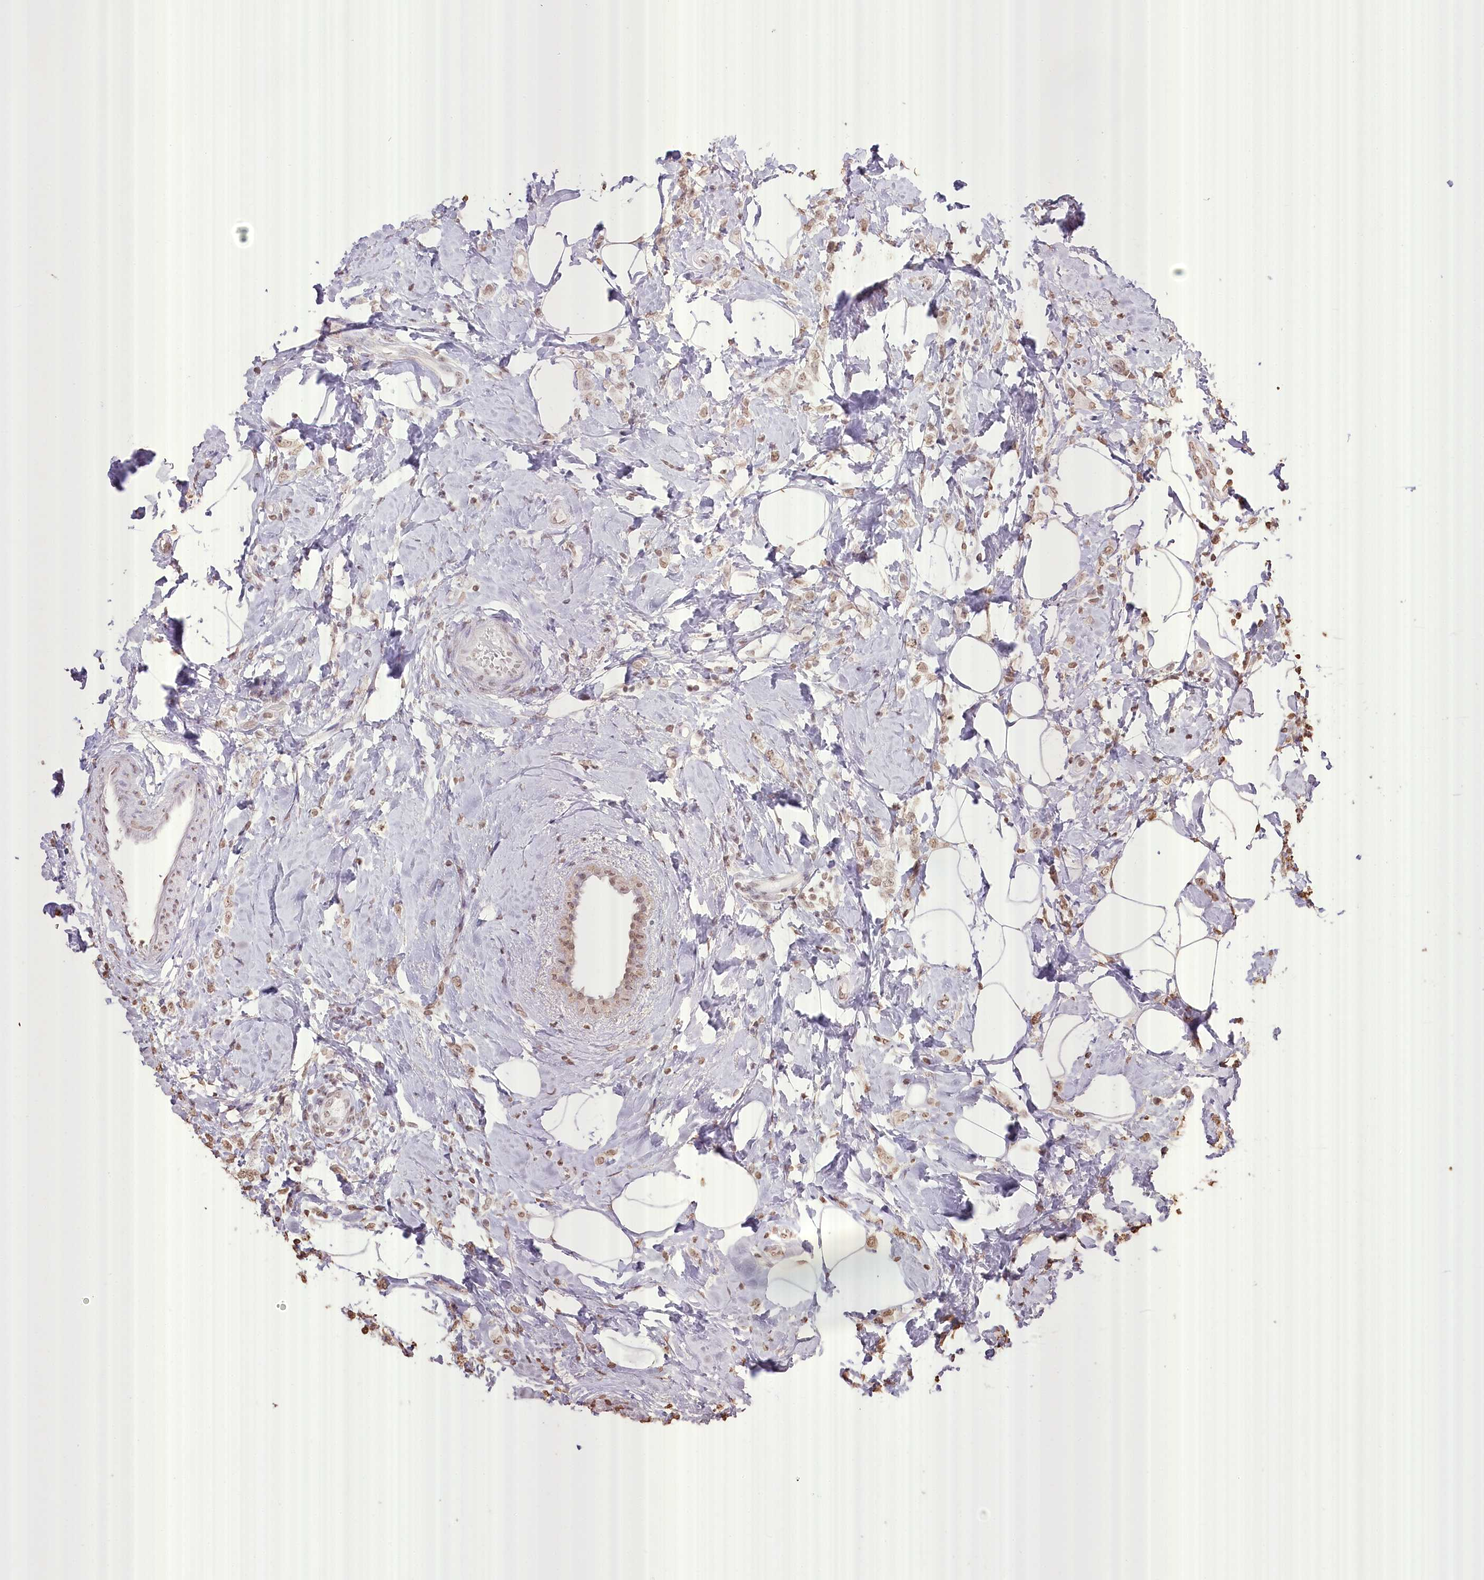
{"staining": {"intensity": "weak", "quantity": "25%-75%", "location": "nuclear"}, "tissue": "breast cancer", "cell_type": "Tumor cells", "image_type": "cancer", "snomed": [{"axis": "morphology", "description": "Lobular carcinoma"}, {"axis": "topography", "description": "Breast"}], "caption": "Immunohistochemical staining of breast cancer (lobular carcinoma) shows weak nuclear protein positivity in about 25%-75% of tumor cells. (Brightfield microscopy of DAB IHC at high magnification).", "gene": "SLC39A10", "patient": {"sex": "female", "age": 47}}